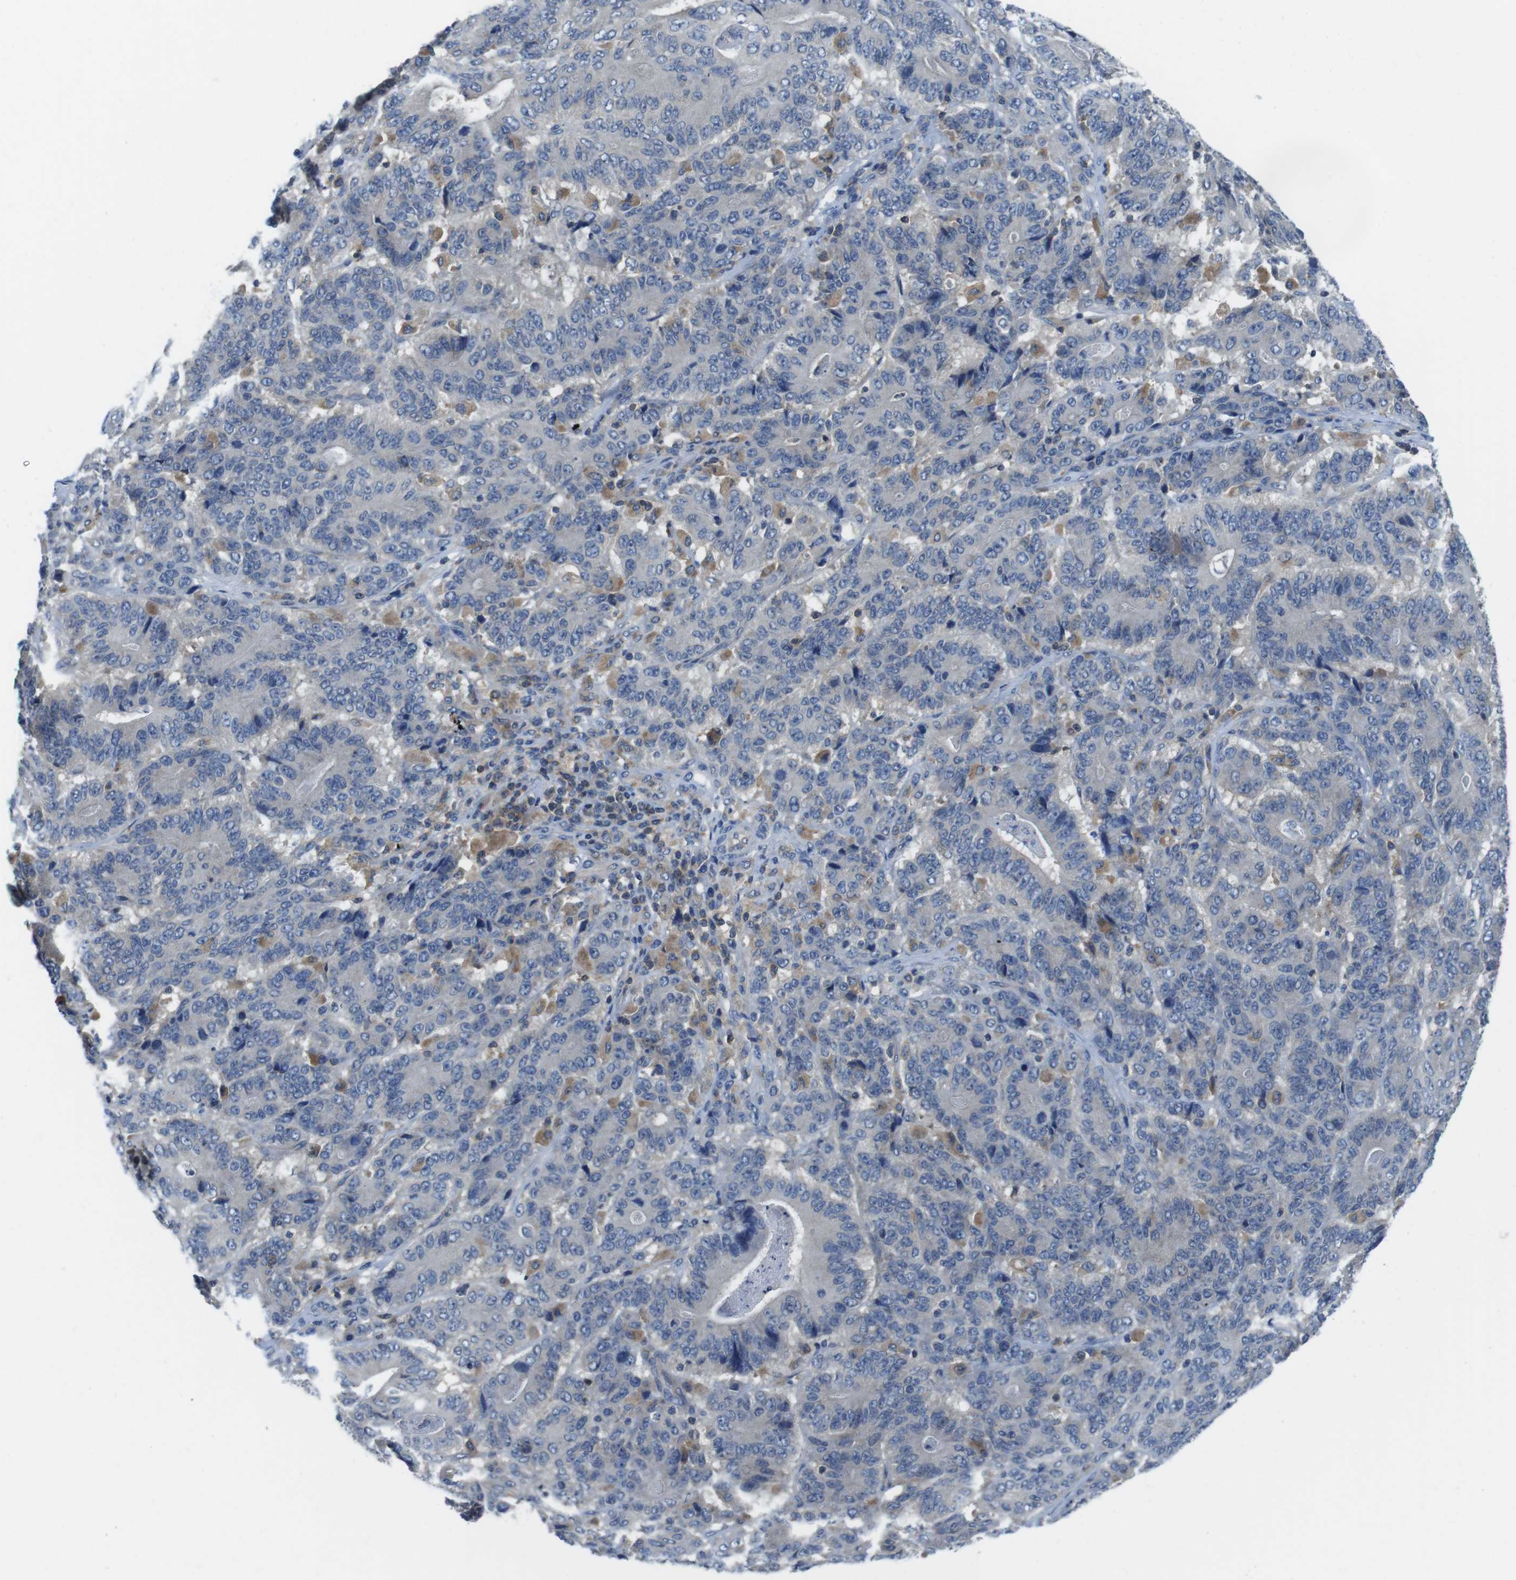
{"staining": {"intensity": "negative", "quantity": "none", "location": "none"}, "tissue": "stomach cancer", "cell_type": "Tumor cells", "image_type": "cancer", "snomed": [{"axis": "morphology", "description": "Adenocarcinoma, NOS"}, {"axis": "topography", "description": "Stomach"}], "caption": "Immunohistochemical staining of human stomach cancer displays no significant expression in tumor cells. (Stains: DAB immunohistochemistry with hematoxylin counter stain, Microscopy: brightfield microscopy at high magnification).", "gene": "PIK3CD", "patient": {"sex": "female", "age": 73}}